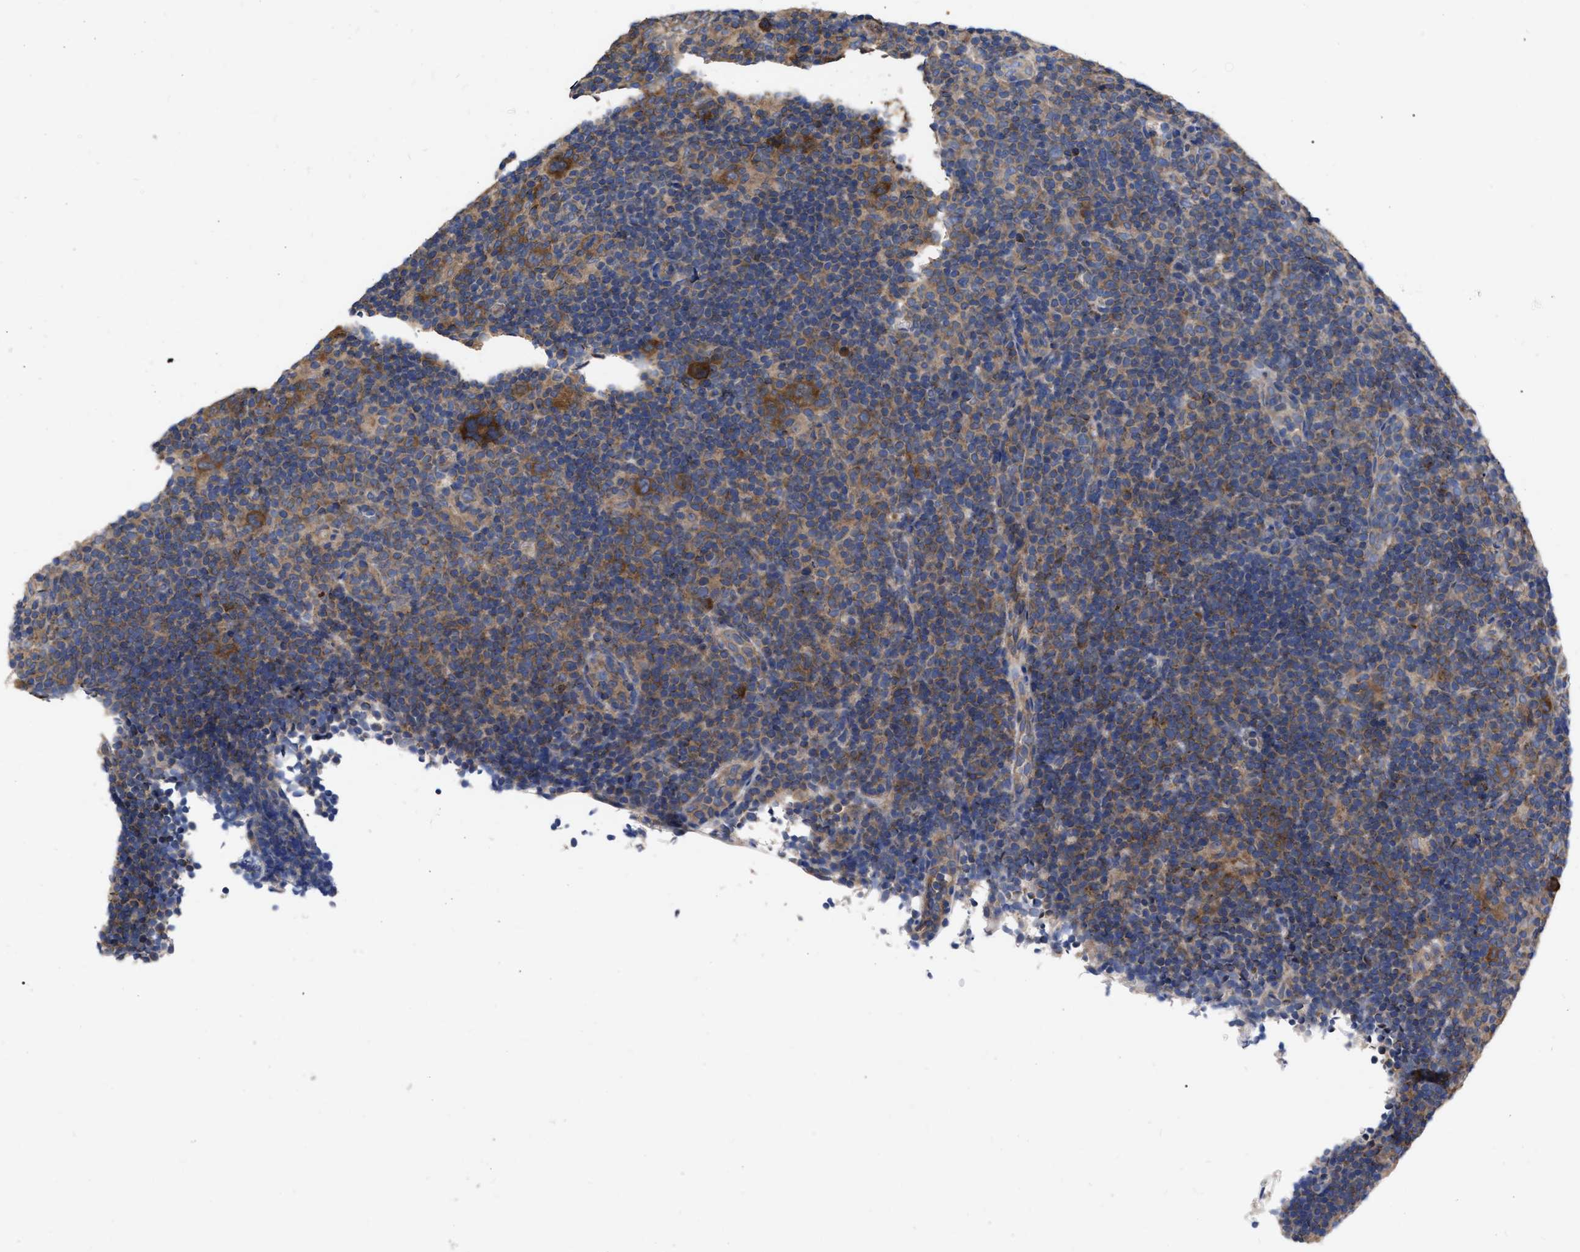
{"staining": {"intensity": "strong", "quantity": ">75%", "location": "cytoplasmic/membranous"}, "tissue": "lymphoma", "cell_type": "Tumor cells", "image_type": "cancer", "snomed": [{"axis": "morphology", "description": "Hodgkin's disease, NOS"}, {"axis": "topography", "description": "Lymph node"}], "caption": "Immunohistochemistry (IHC) staining of lymphoma, which shows high levels of strong cytoplasmic/membranous expression in about >75% of tumor cells indicating strong cytoplasmic/membranous protein positivity. The staining was performed using DAB (brown) for protein detection and nuclei were counterstained in hematoxylin (blue).", "gene": "CDKN2C", "patient": {"sex": "female", "age": 57}}